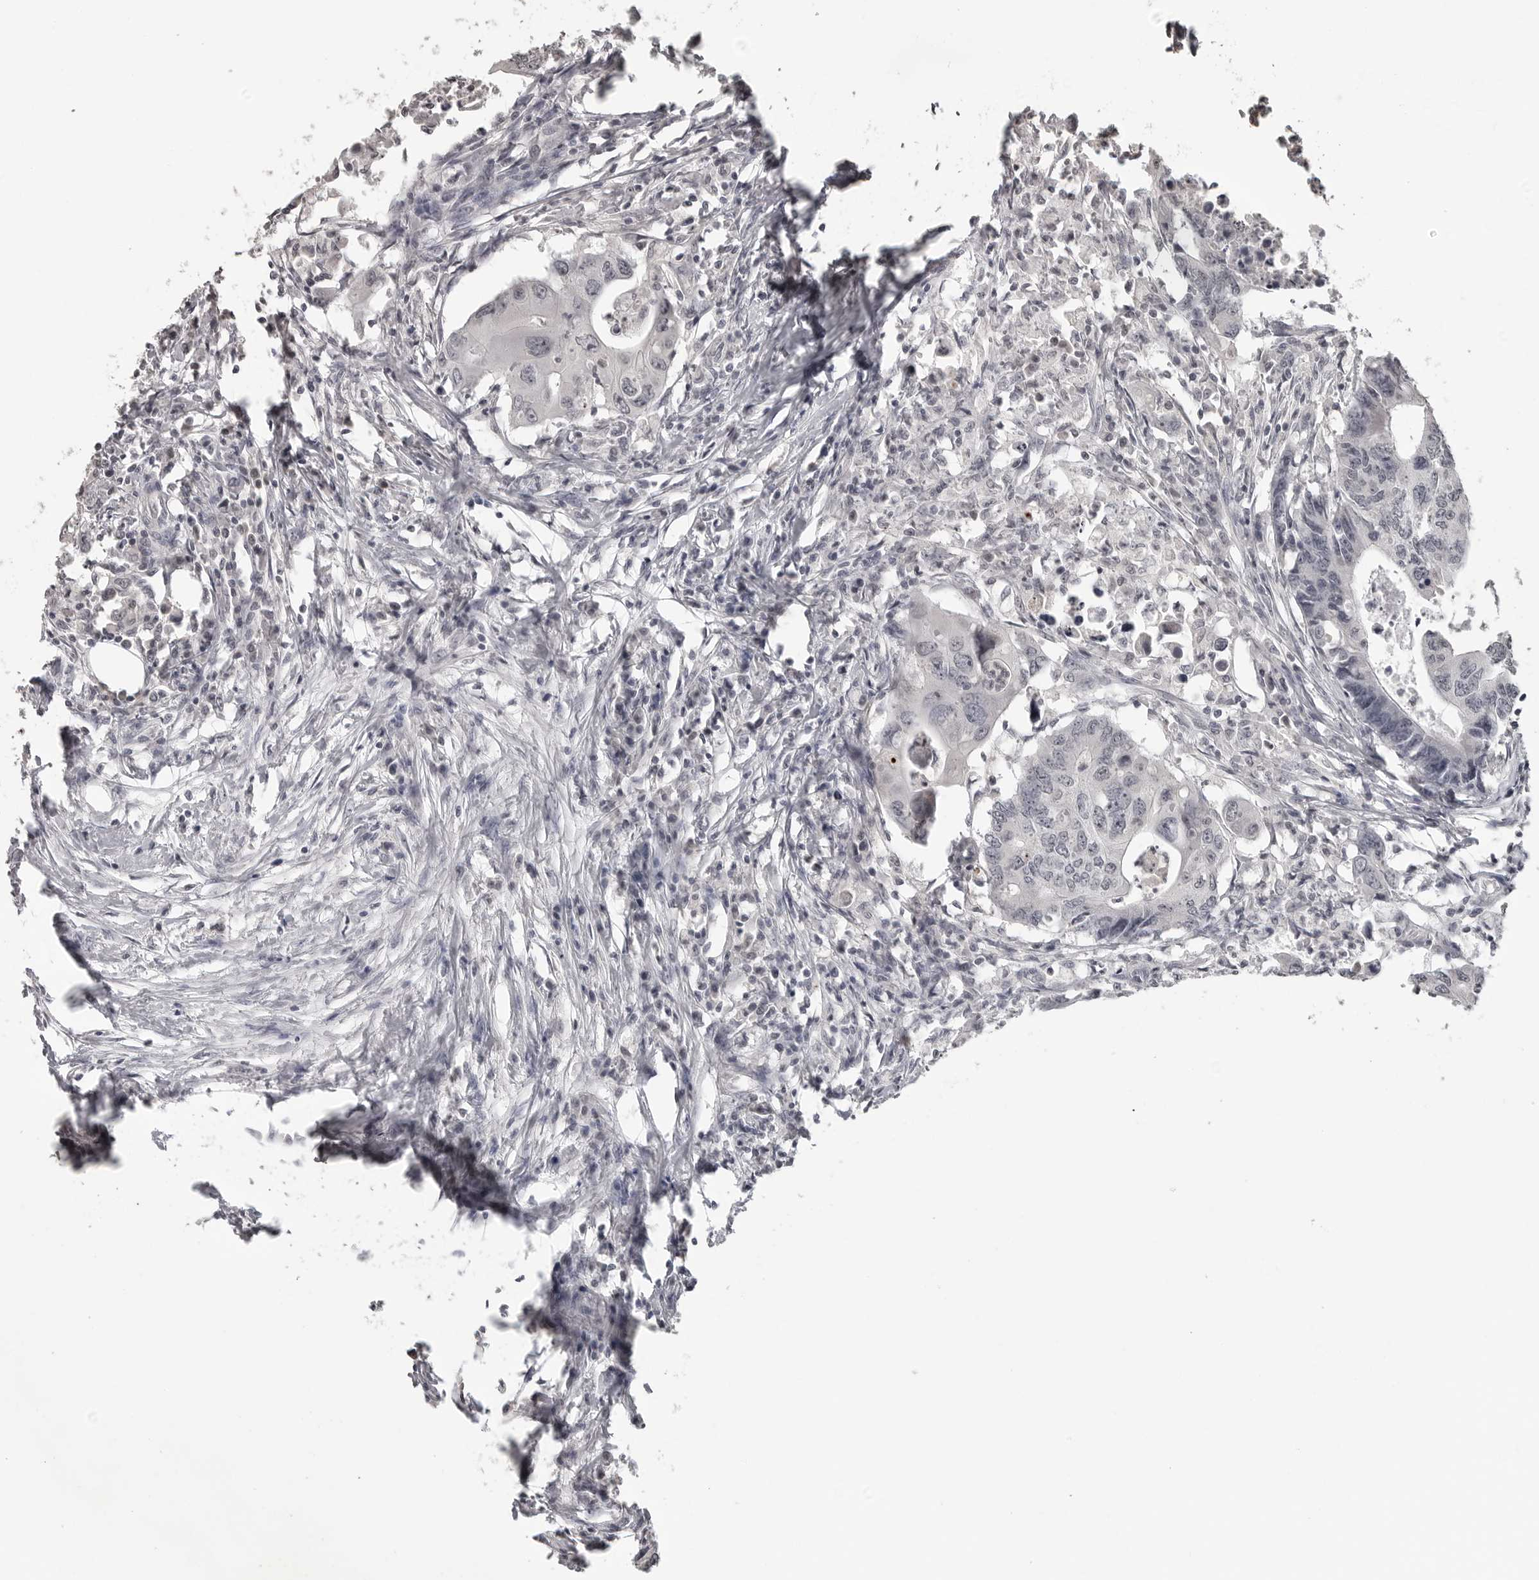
{"staining": {"intensity": "negative", "quantity": "none", "location": "none"}, "tissue": "colorectal cancer", "cell_type": "Tumor cells", "image_type": "cancer", "snomed": [{"axis": "morphology", "description": "Adenocarcinoma, NOS"}, {"axis": "topography", "description": "Colon"}], "caption": "Tumor cells are negative for protein expression in human adenocarcinoma (colorectal).", "gene": "DDX54", "patient": {"sex": "male", "age": 71}}